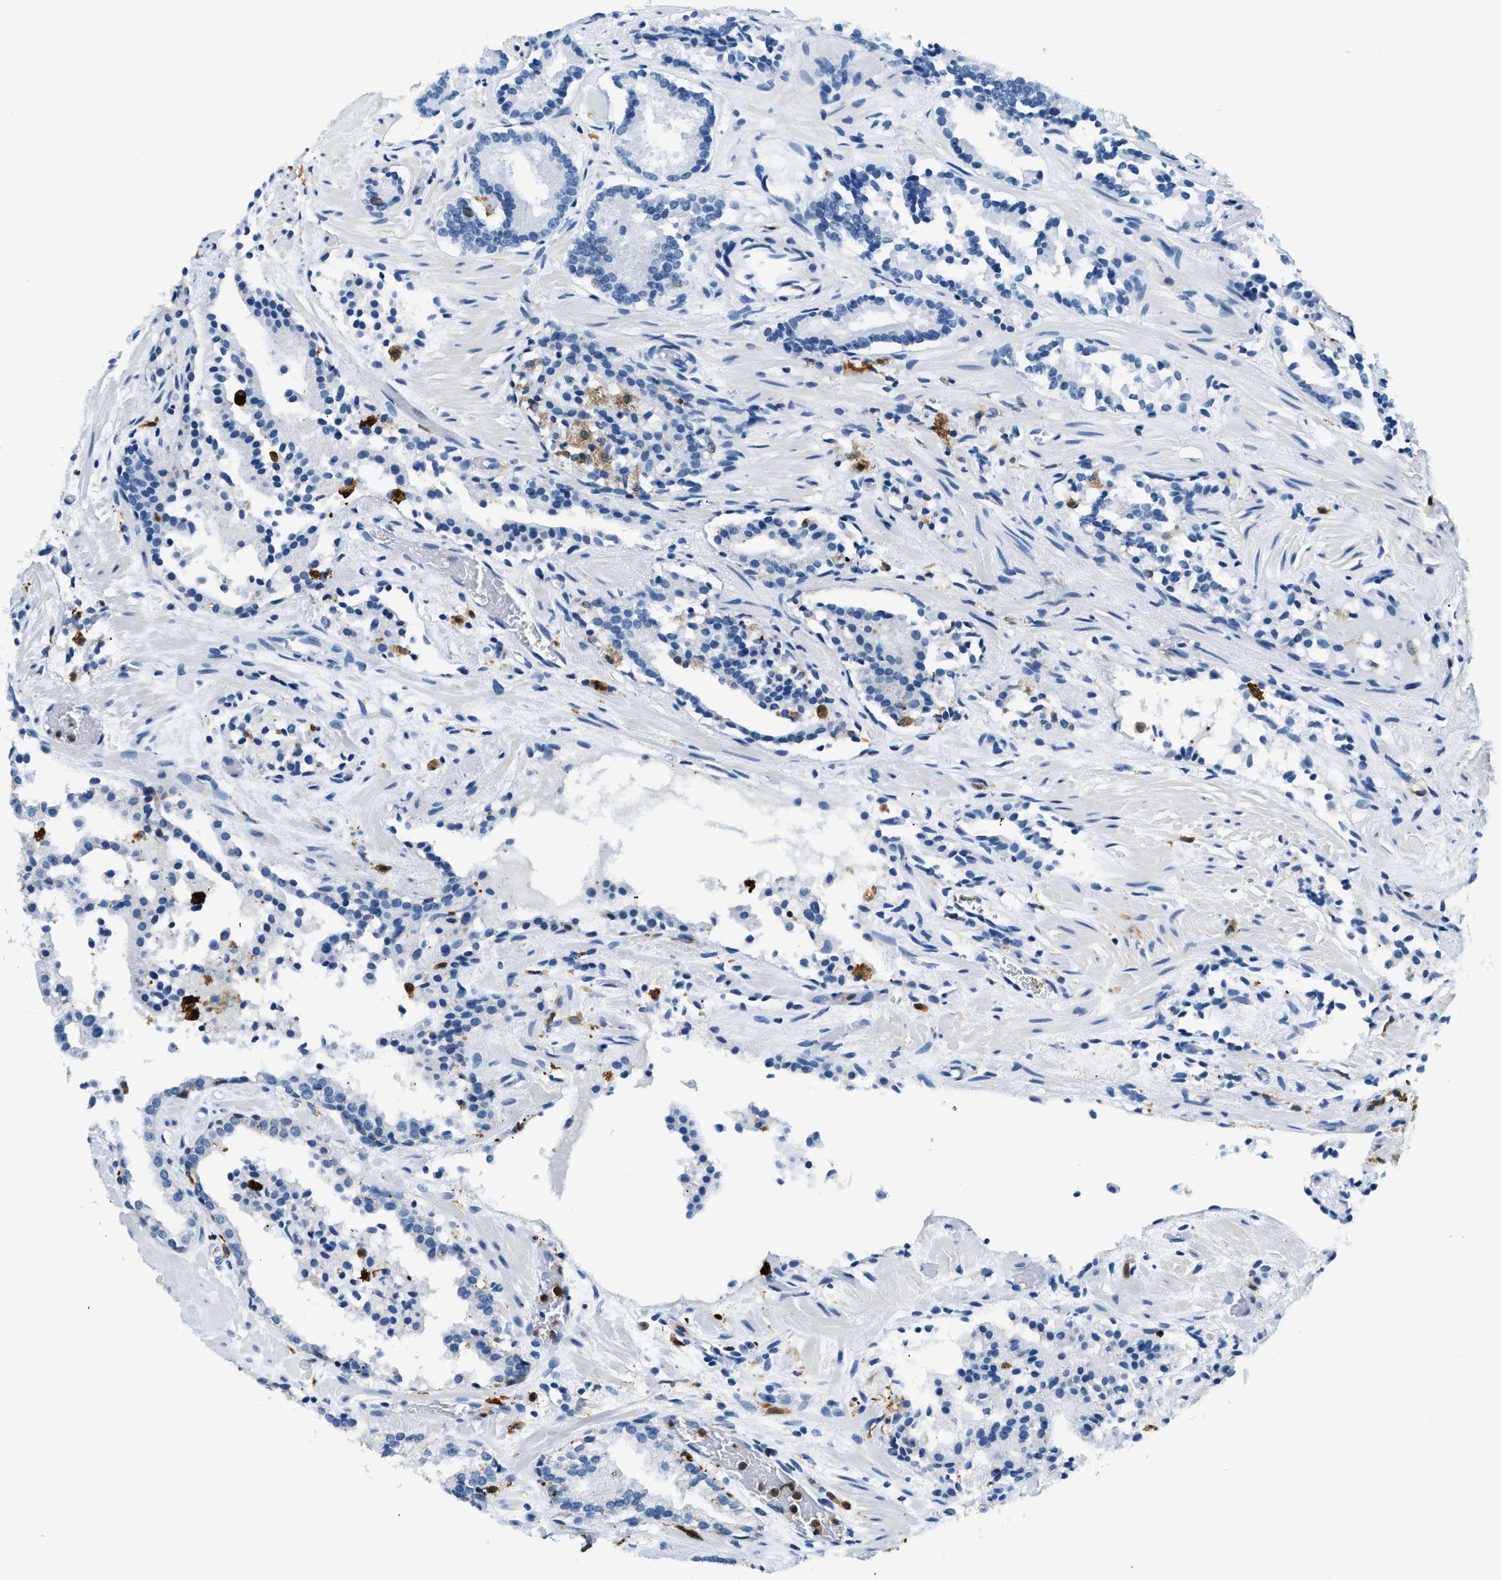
{"staining": {"intensity": "negative", "quantity": "none", "location": "none"}, "tissue": "prostate cancer", "cell_type": "Tumor cells", "image_type": "cancer", "snomed": [{"axis": "morphology", "description": "Adenocarcinoma, Low grade"}, {"axis": "topography", "description": "Prostate"}], "caption": "A photomicrograph of adenocarcinoma (low-grade) (prostate) stained for a protein shows no brown staining in tumor cells.", "gene": "CAPG", "patient": {"sex": "male", "age": 51}}